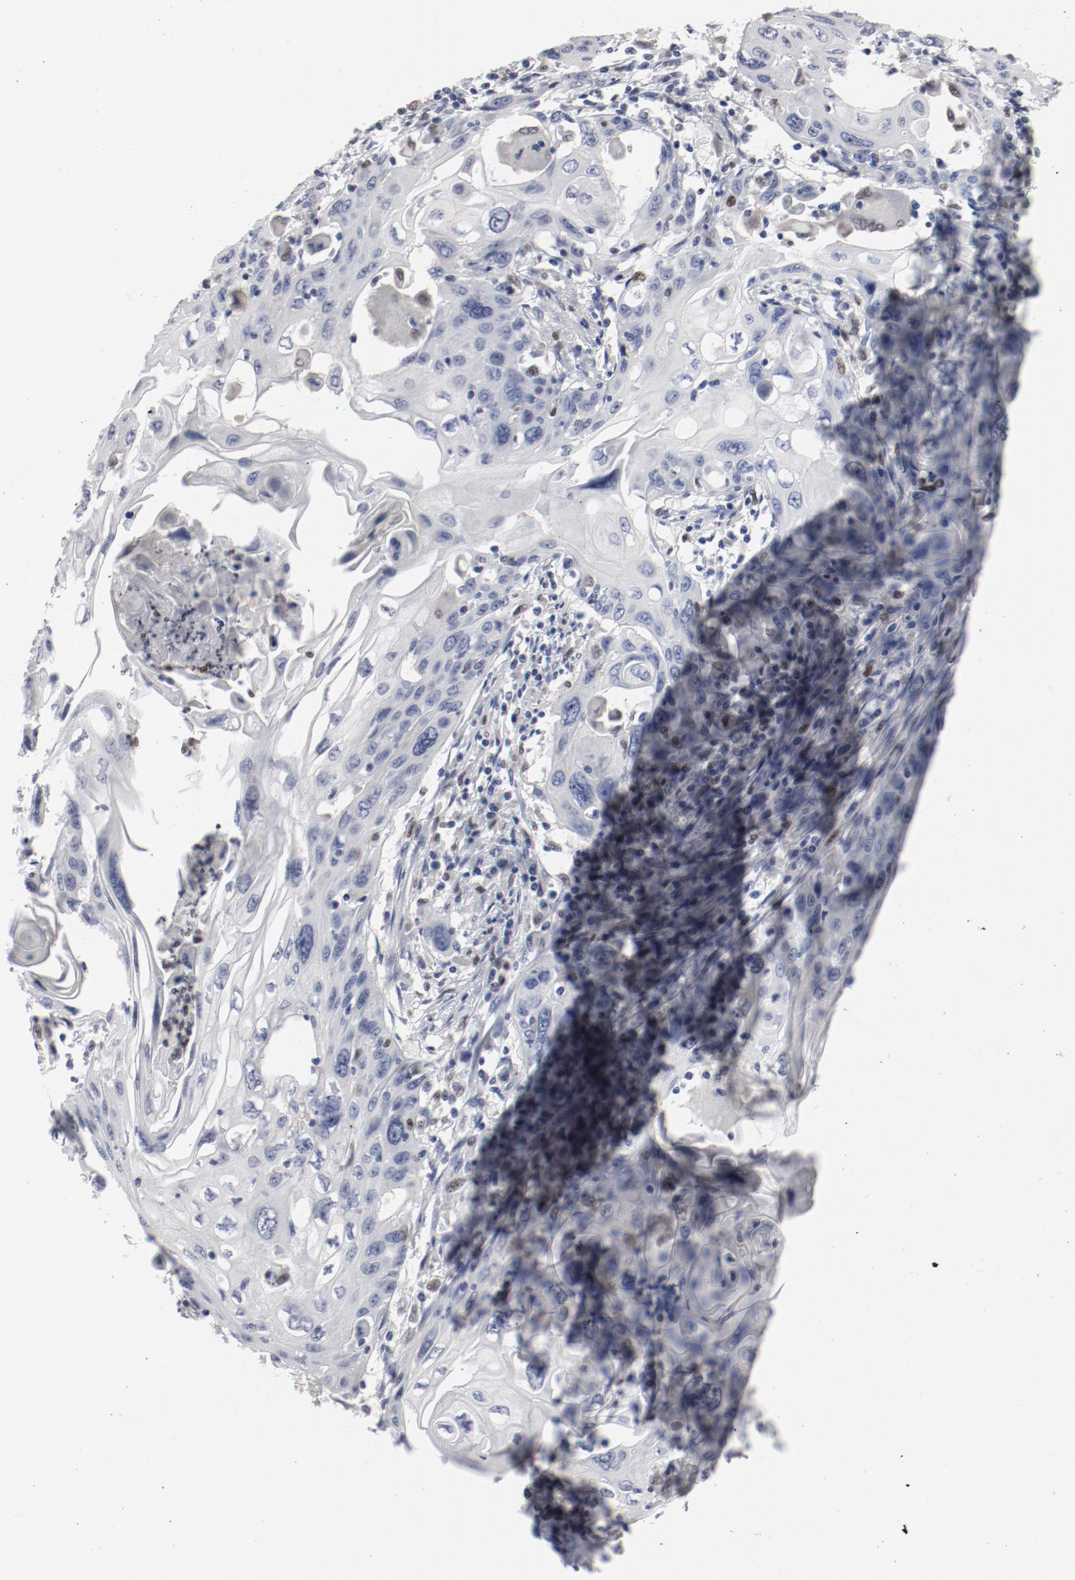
{"staining": {"intensity": "negative", "quantity": "none", "location": "none"}, "tissue": "cervical cancer", "cell_type": "Tumor cells", "image_type": "cancer", "snomed": [{"axis": "morphology", "description": "Squamous cell carcinoma, NOS"}, {"axis": "topography", "description": "Cervix"}], "caption": "Squamous cell carcinoma (cervical) was stained to show a protein in brown. There is no significant positivity in tumor cells.", "gene": "SPI1", "patient": {"sex": "female", "age": 54}}